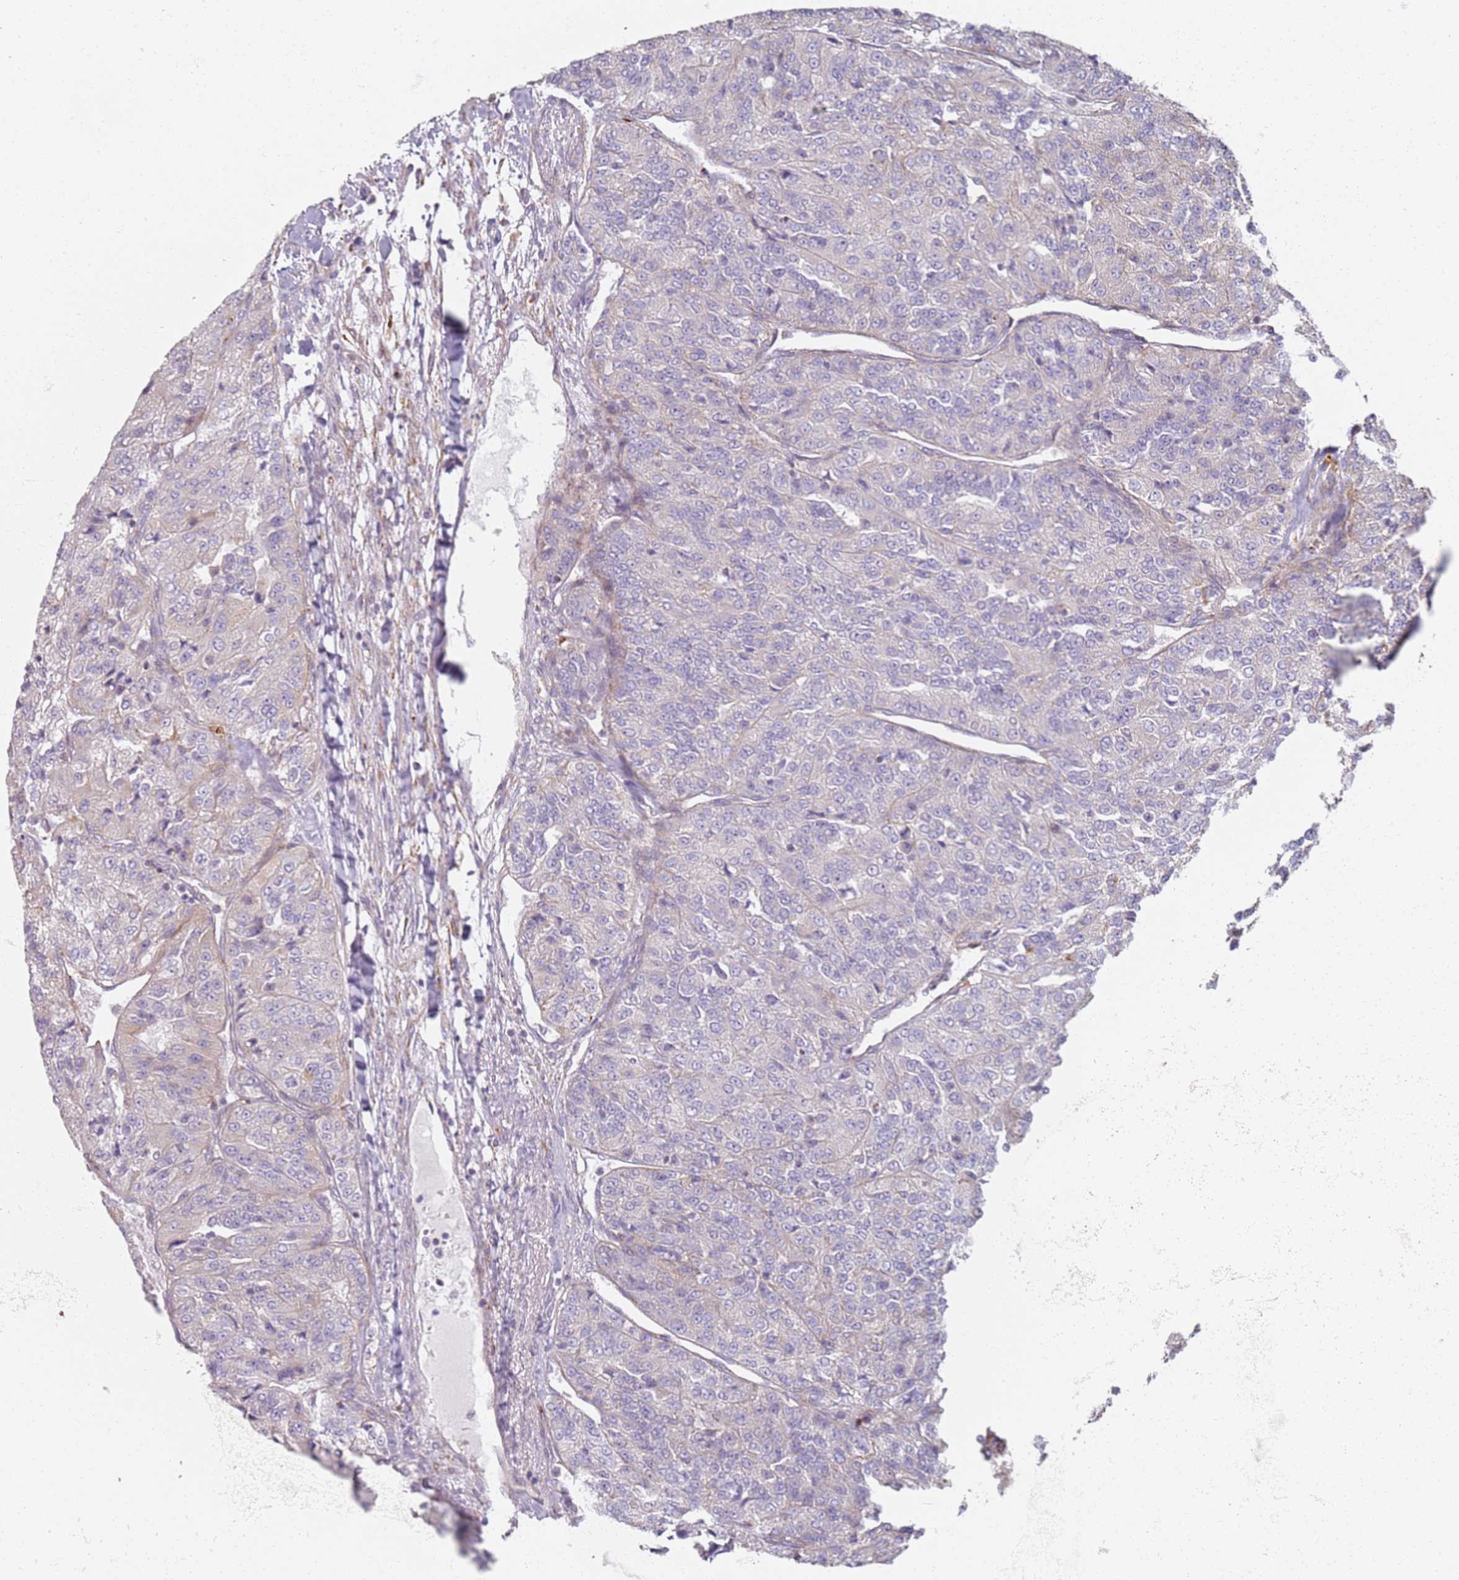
{"staining": {"intensity": "negative", "quantity": "none", "location": "none"}, "tissue": "renal cancer", "cell_type": "Tumor cells", "image_type": "cancer", "snomed": [{"axis": "morphology", "description": "Adenocarcinoma, NOS"}, {"axis": "topography", "description": "Kidney"}], "caption": "This is a photomicrograph of IHC staining of adenocarcinoma (renal), which shows no staining in tumor cells. Brightfield microscopy of IHC stained with DAB (3,3'-diaminobenzidine) (brown) and hematoxylin (blue), captured at high magnification.", "gene": "PROKR2", "patient": {"sex": "female", "age": 63}}